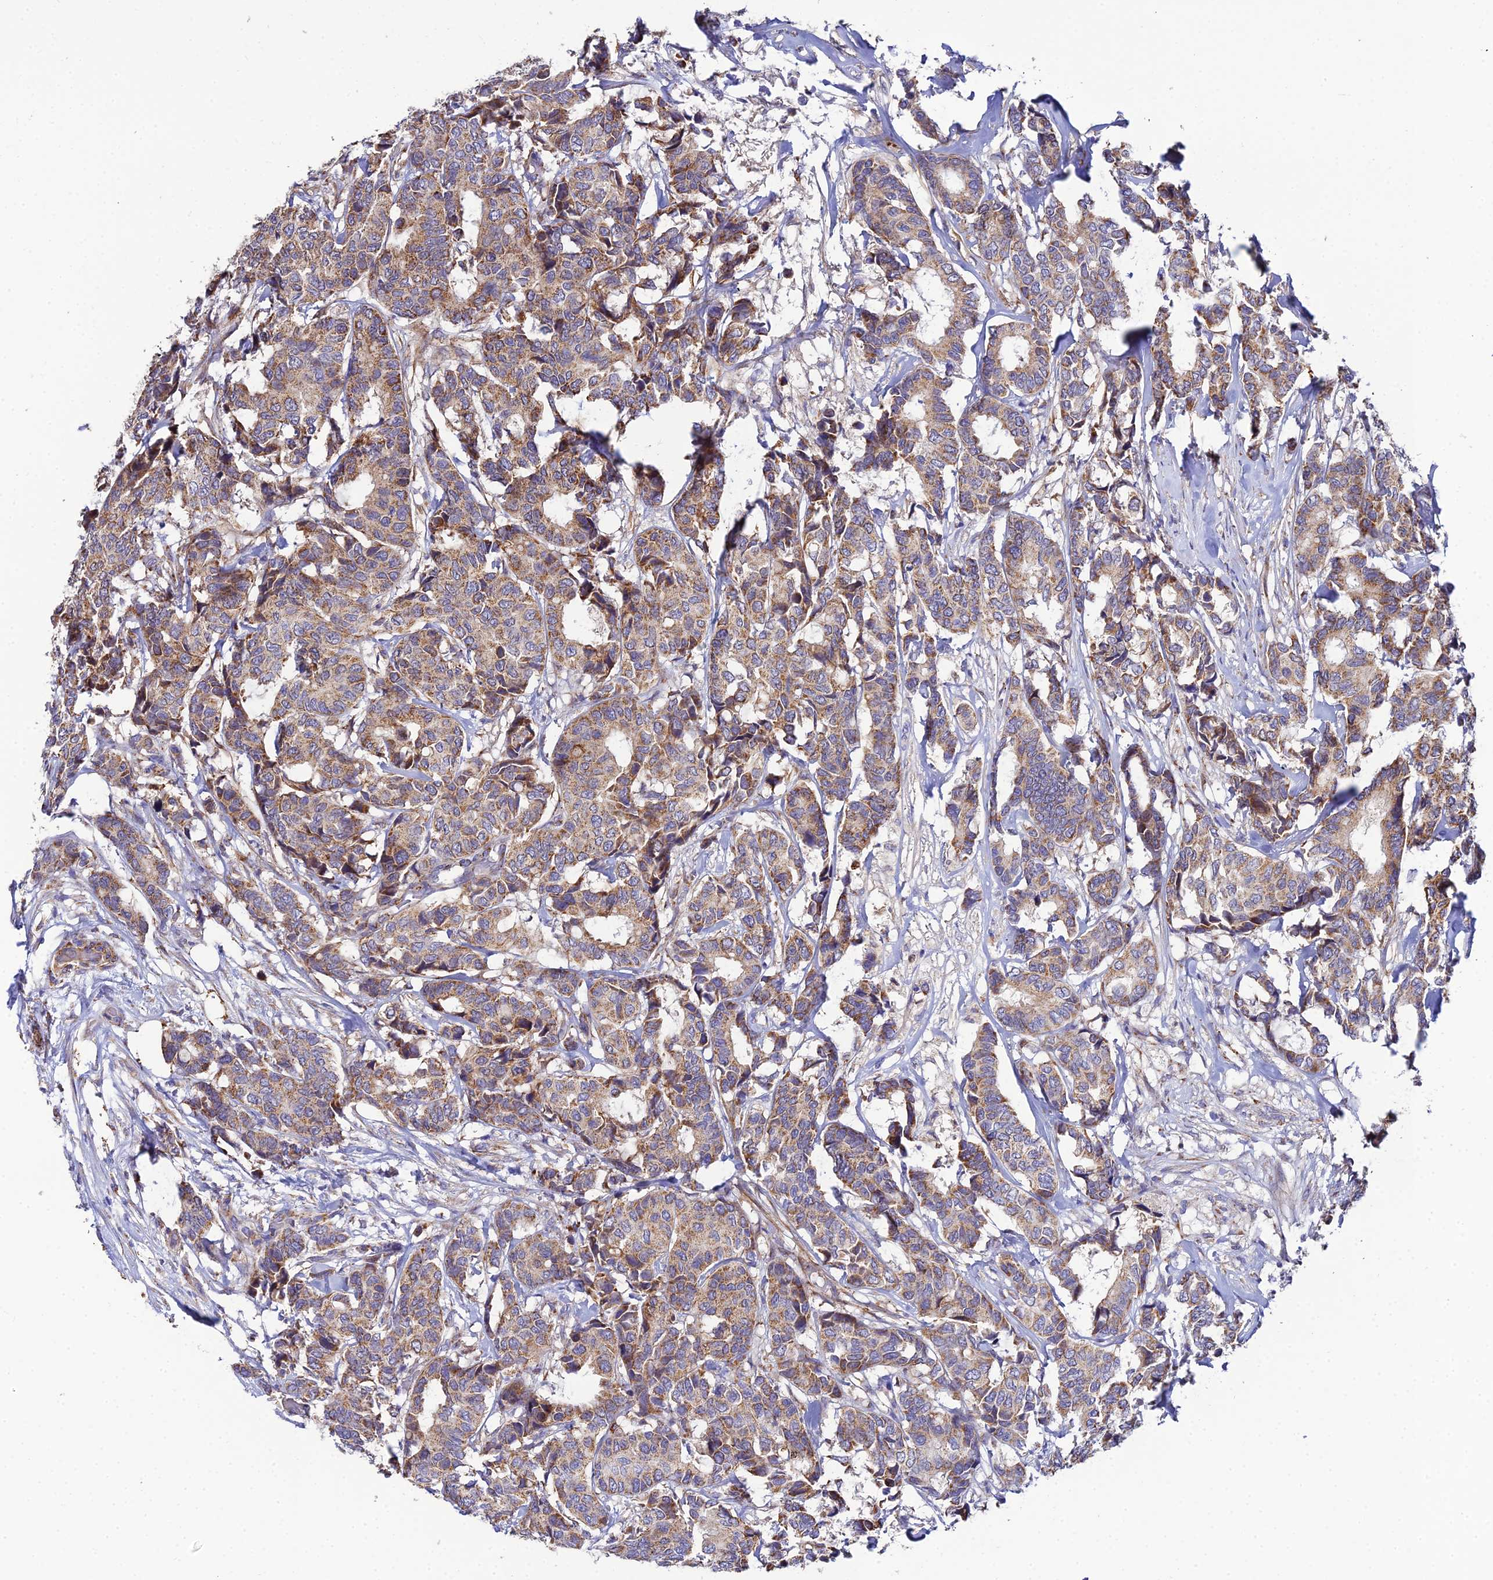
{"staining": {"intensity": "moderate", "quantity": ">75%", "location": "cytoplasmic/membranous"}, "tissue": "breast cancer", "cell_type": "Tumor cells", "image_type": "cancer", "snomed": [{"axis": "morphology", "description": "Duct carcinoma"}, {"axis": "topography", "description": "Breast"}], "caption": "Breast invasive ductal carcinoma tissue exhibits moderate cytoplasmic/membranous positivity in about >75% of tumor cells Nuclei are stained in blue.", "gene": "ACOT2", "patient": {"sex": "female", "age": 87}}